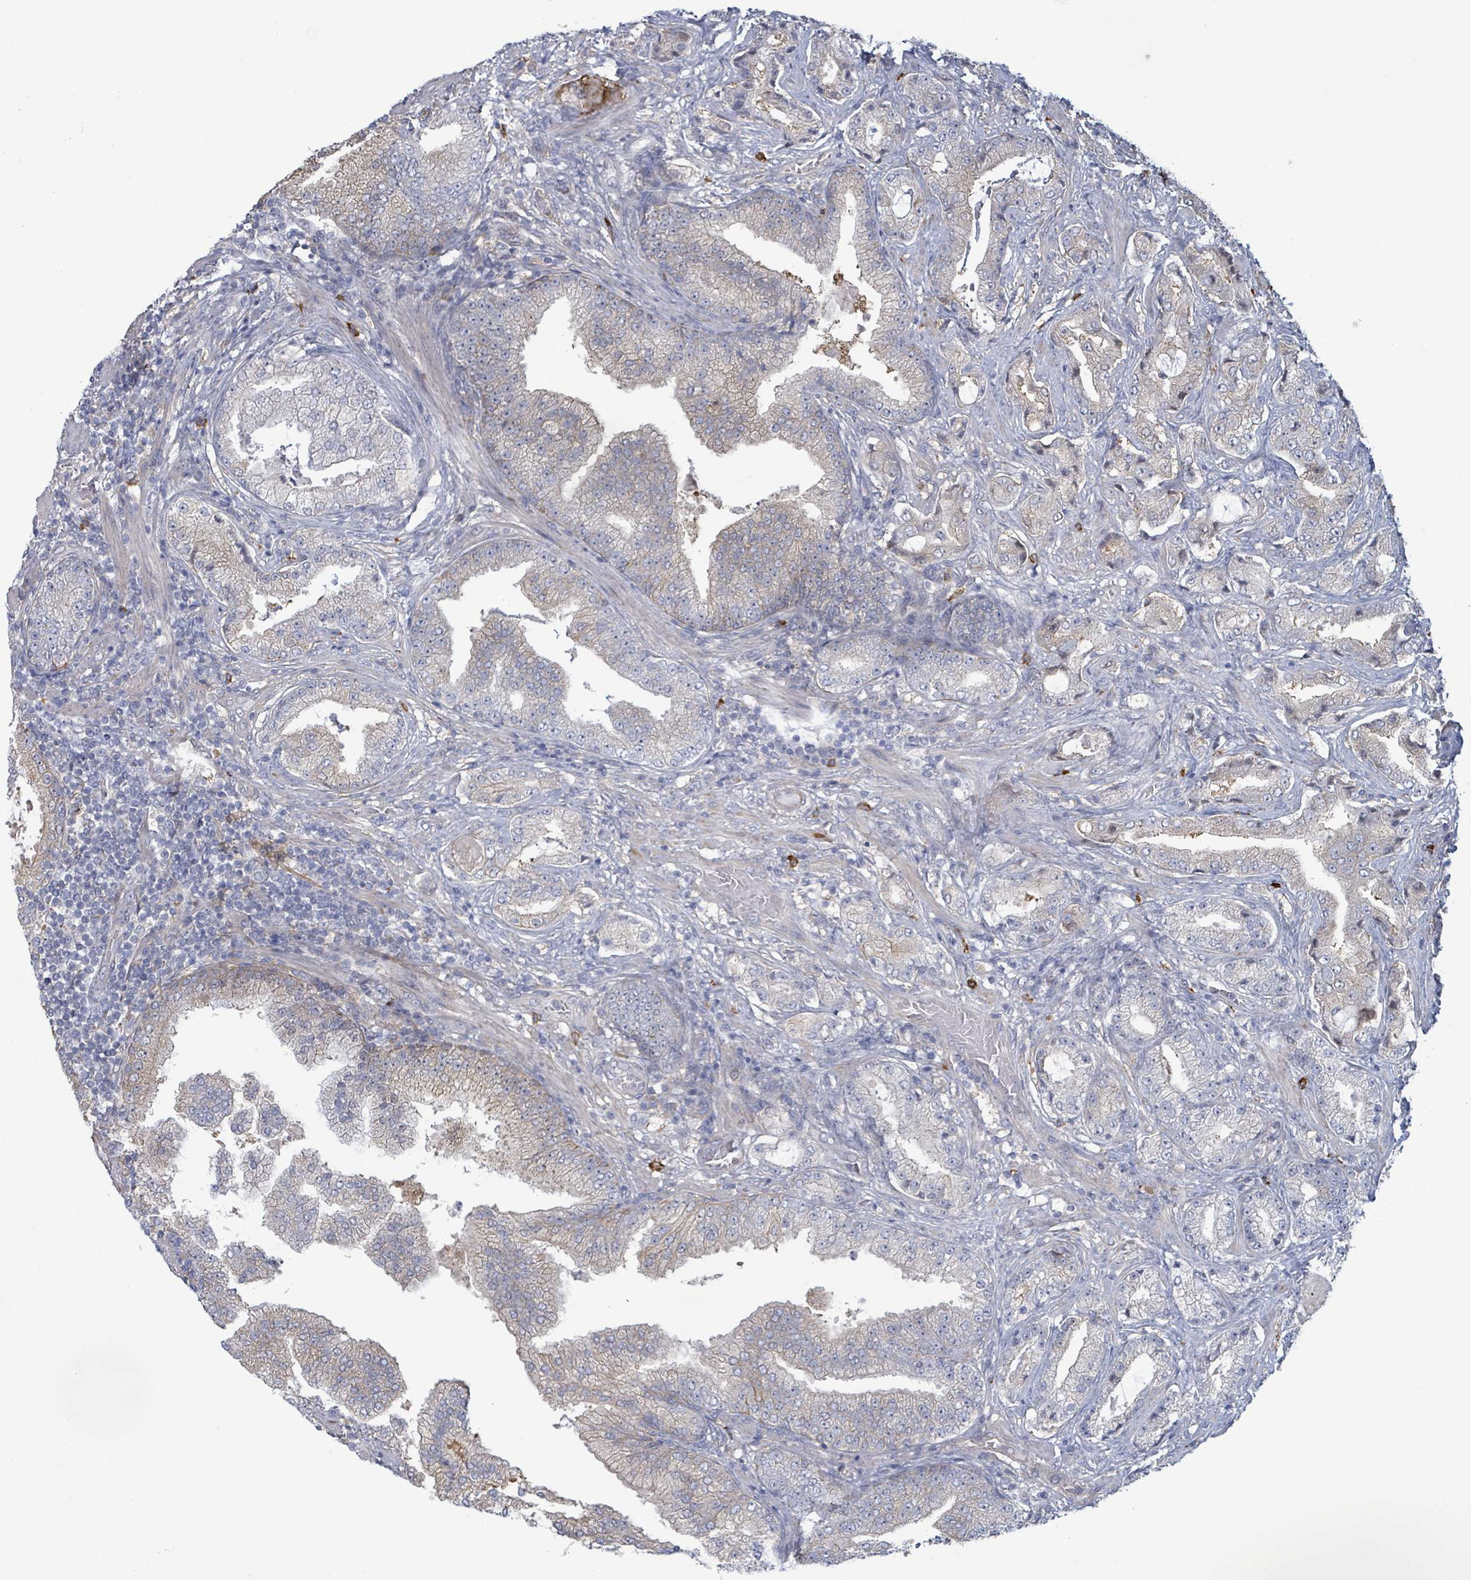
{"staining": {"intensity": "negative", "quantity": "none", "location": "none"}, "tissue": "prostate cancer", "cell_type": "Tumor cells", "image_type": "cancer", "snomed": [{"axis": "morphology", "description": "Adenocarcinoma, High grade"}, {"axis": "topography", "description": "Prostate"}], "caption": "The histopathology image demonstrates no staining of tumor cells in prostate cancer. (DAB immunohistochemistry (IHC), high magnification).", "gene": "COL13A1", "patient": {"sex": "male", "age": 68}}